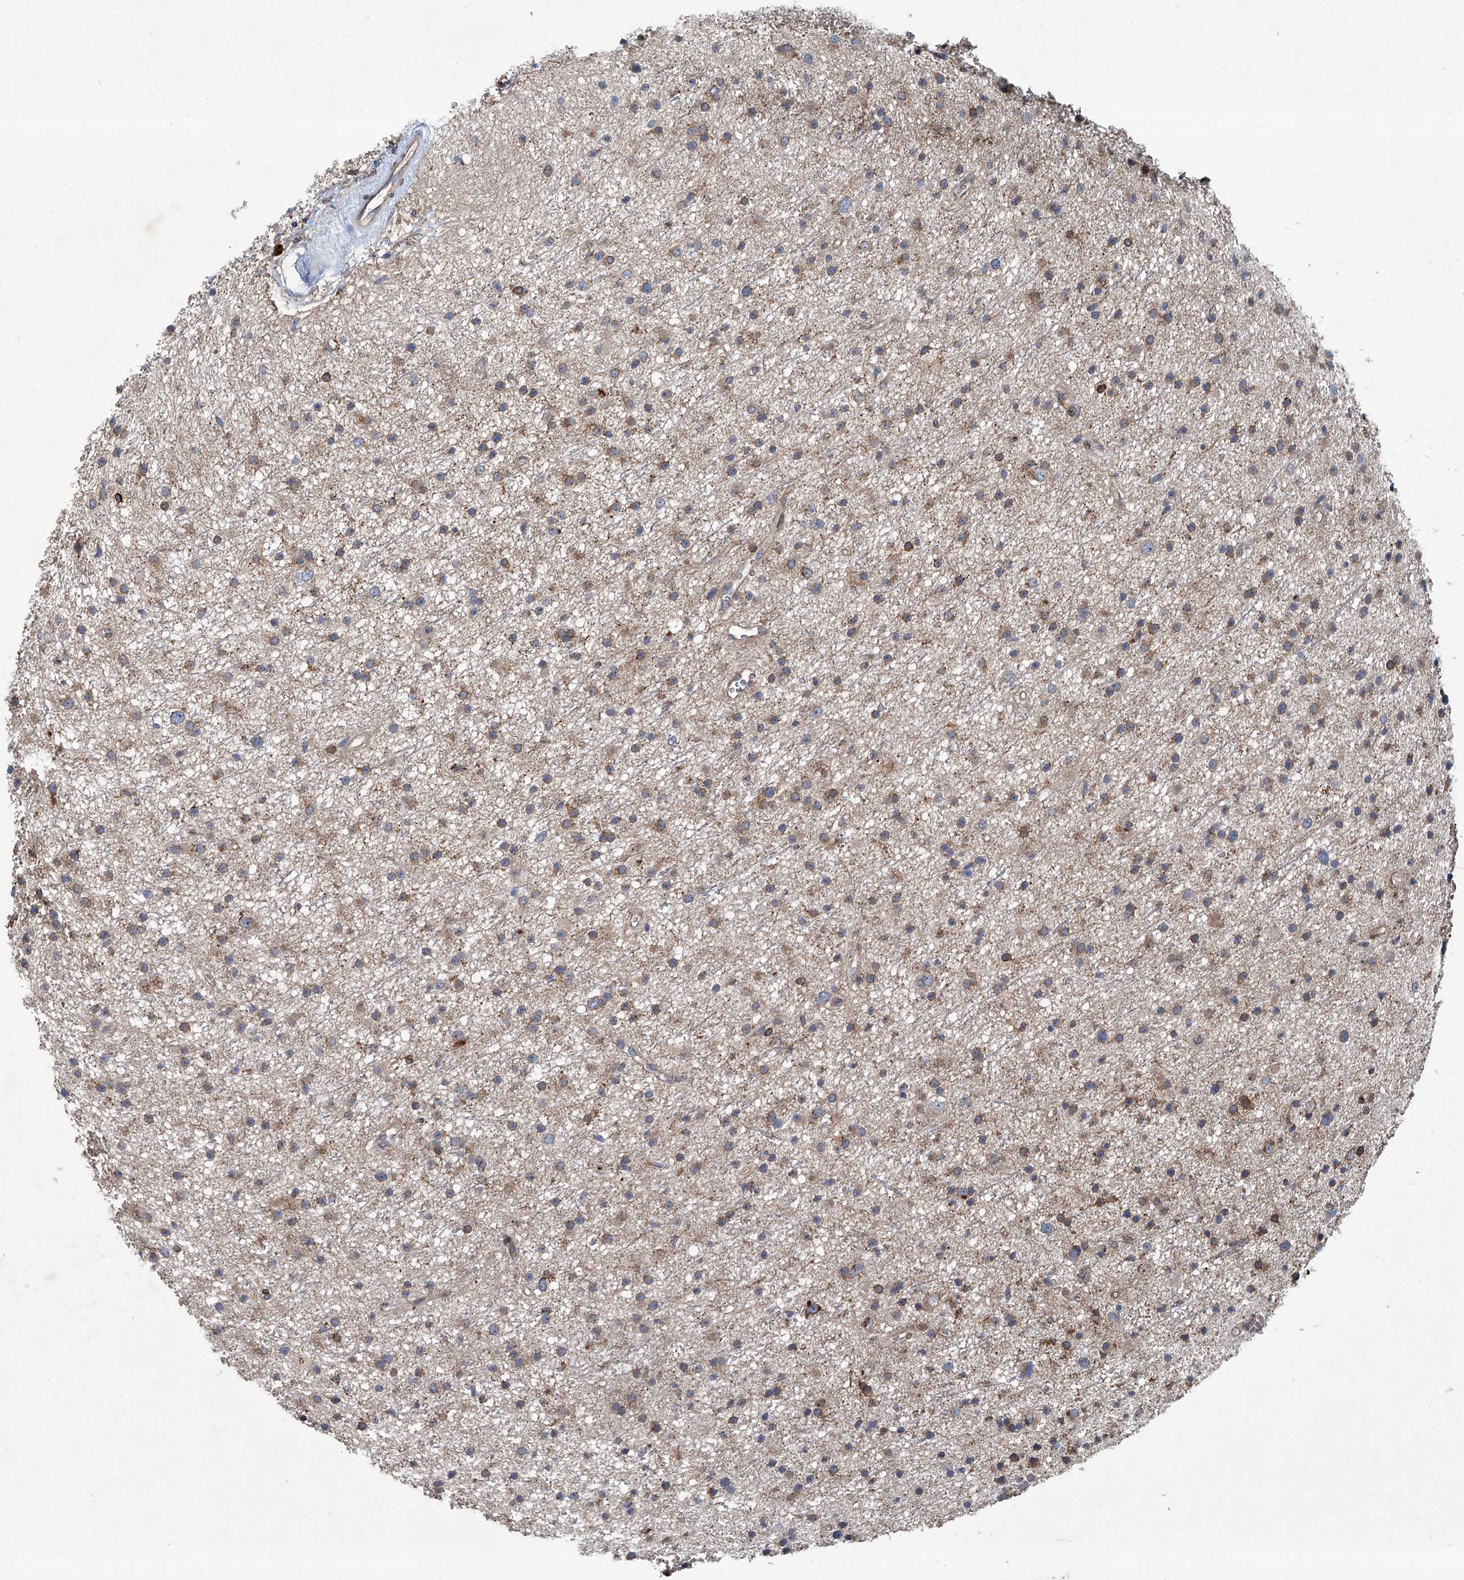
{"staining": {"intensity": "weak", "quantity": "<25%", "location": "cytoplasmic/membranous"}, "tissue": "glioma", "cell_type": "Tumor cells", "image_type": "cancer", "snomed": [{"axis": "morphology", "description": "Glioma, malignant, Low grade"}, {"axis": "topography", "description": "Cerebral cortex"}], "caption": "Glioma was stained to show a protein in brown. There is no significant staining in tumor cells. (Immunohistochemistry, brightfield microscopy, high magnification).", "gene": "GPR132", "patient": {"sex": "female", "age": 39}}